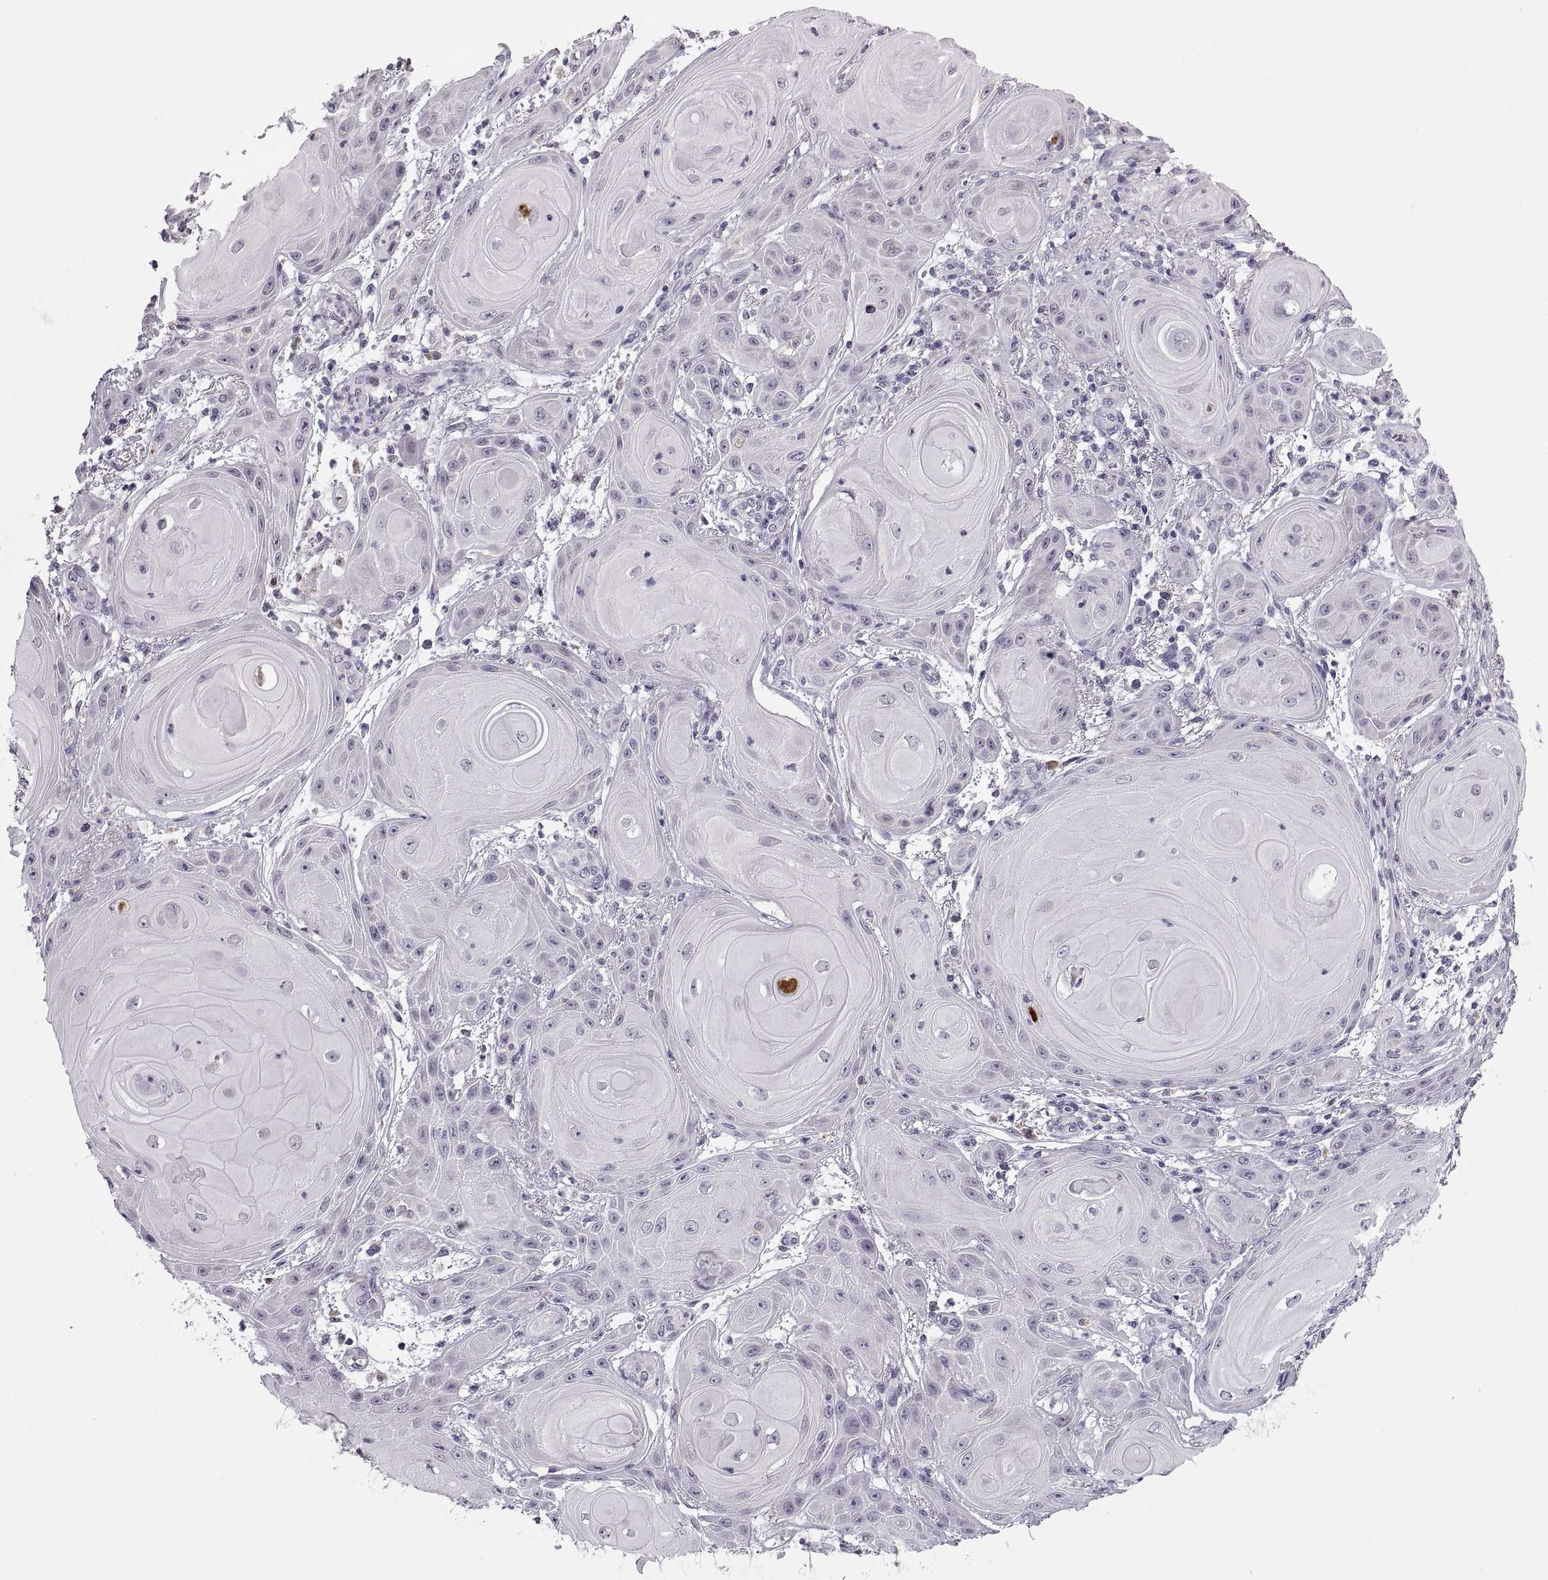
{"staining": {"intensity": "negative", "quantity": "none", "location": "none"}, "tissue": "skin cancer", "cell_type": "Tumor cells", "image_type": "cancer", "snomed": [{"axis": "morphology", "description": "Squamous cell carcinoma, NOS"}, {"axis": "topography", "description": "Skin"}], "caption": "Human skin cancer stained for a protein using immunohistochemistry reveals no staining in tumor cells.", "gene": "MAGEB18", "patient": {"sex": "male", "age": 62}}